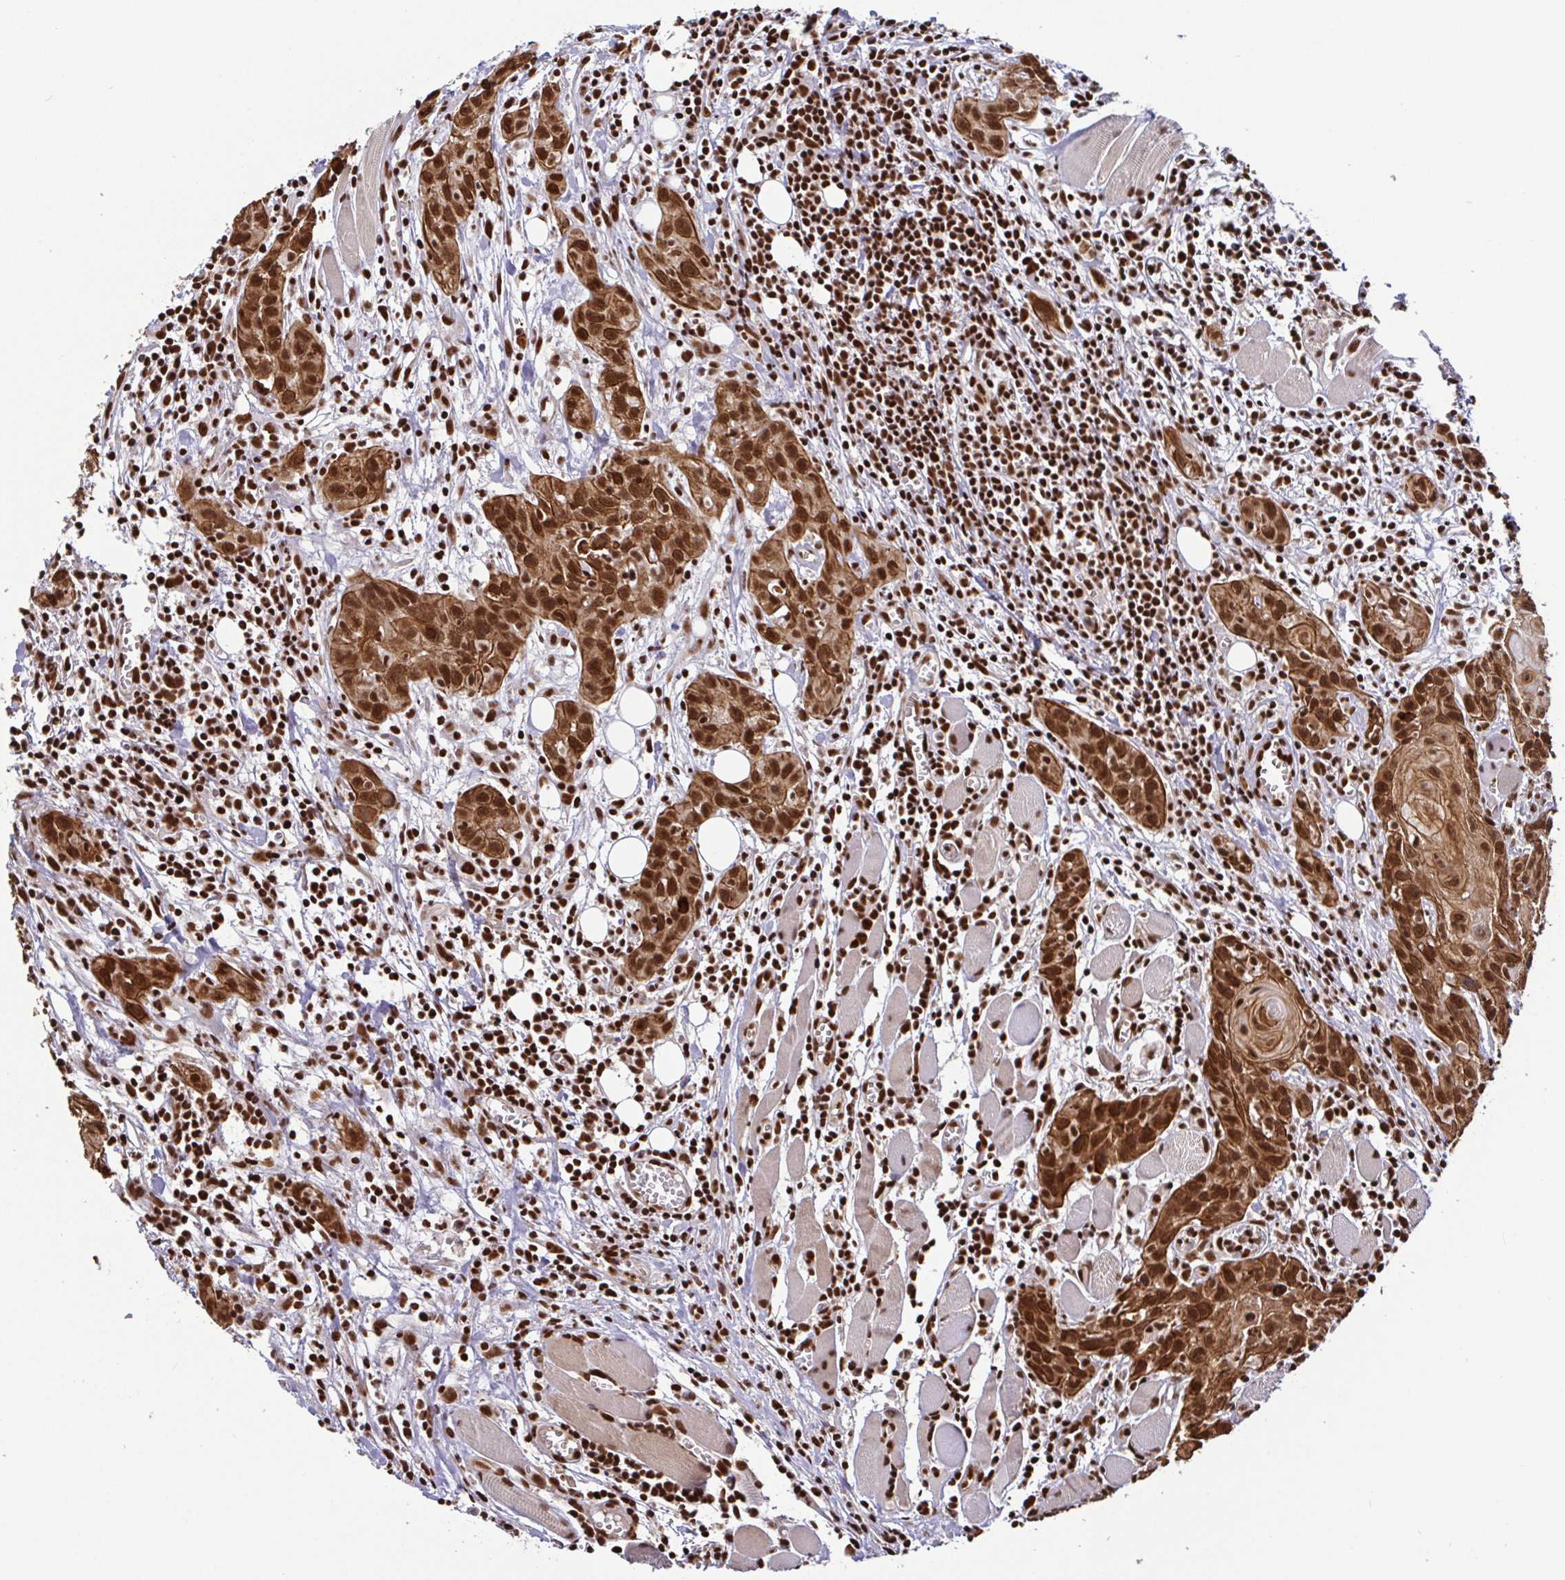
{"staining": {"intensity": "strong", "quantity": ">75%", "location": "cytoplasmic/membranous,nuclear"}, "tissue": "head and neck cancer", "cell_type": "Tumor cells", "image_type": "cancer", "snomed": [{"axis": "morphology", "description": "Squamous cell carcinoma, NOS"}, {"axis": "topography", "description": "Oral tissue"}, {"axis": "topography", "description": "Head-Neck"}], "caption": "A photomicrograph showing strong cytoplasmic/membranous and nuclear expression in about >75% of tumor cells in head and neck squamous cell carcinoma, as visualized by brown immunohistochemical staining.", "gene": "SP3", "patient": {"sex": "male", "age": 58}}